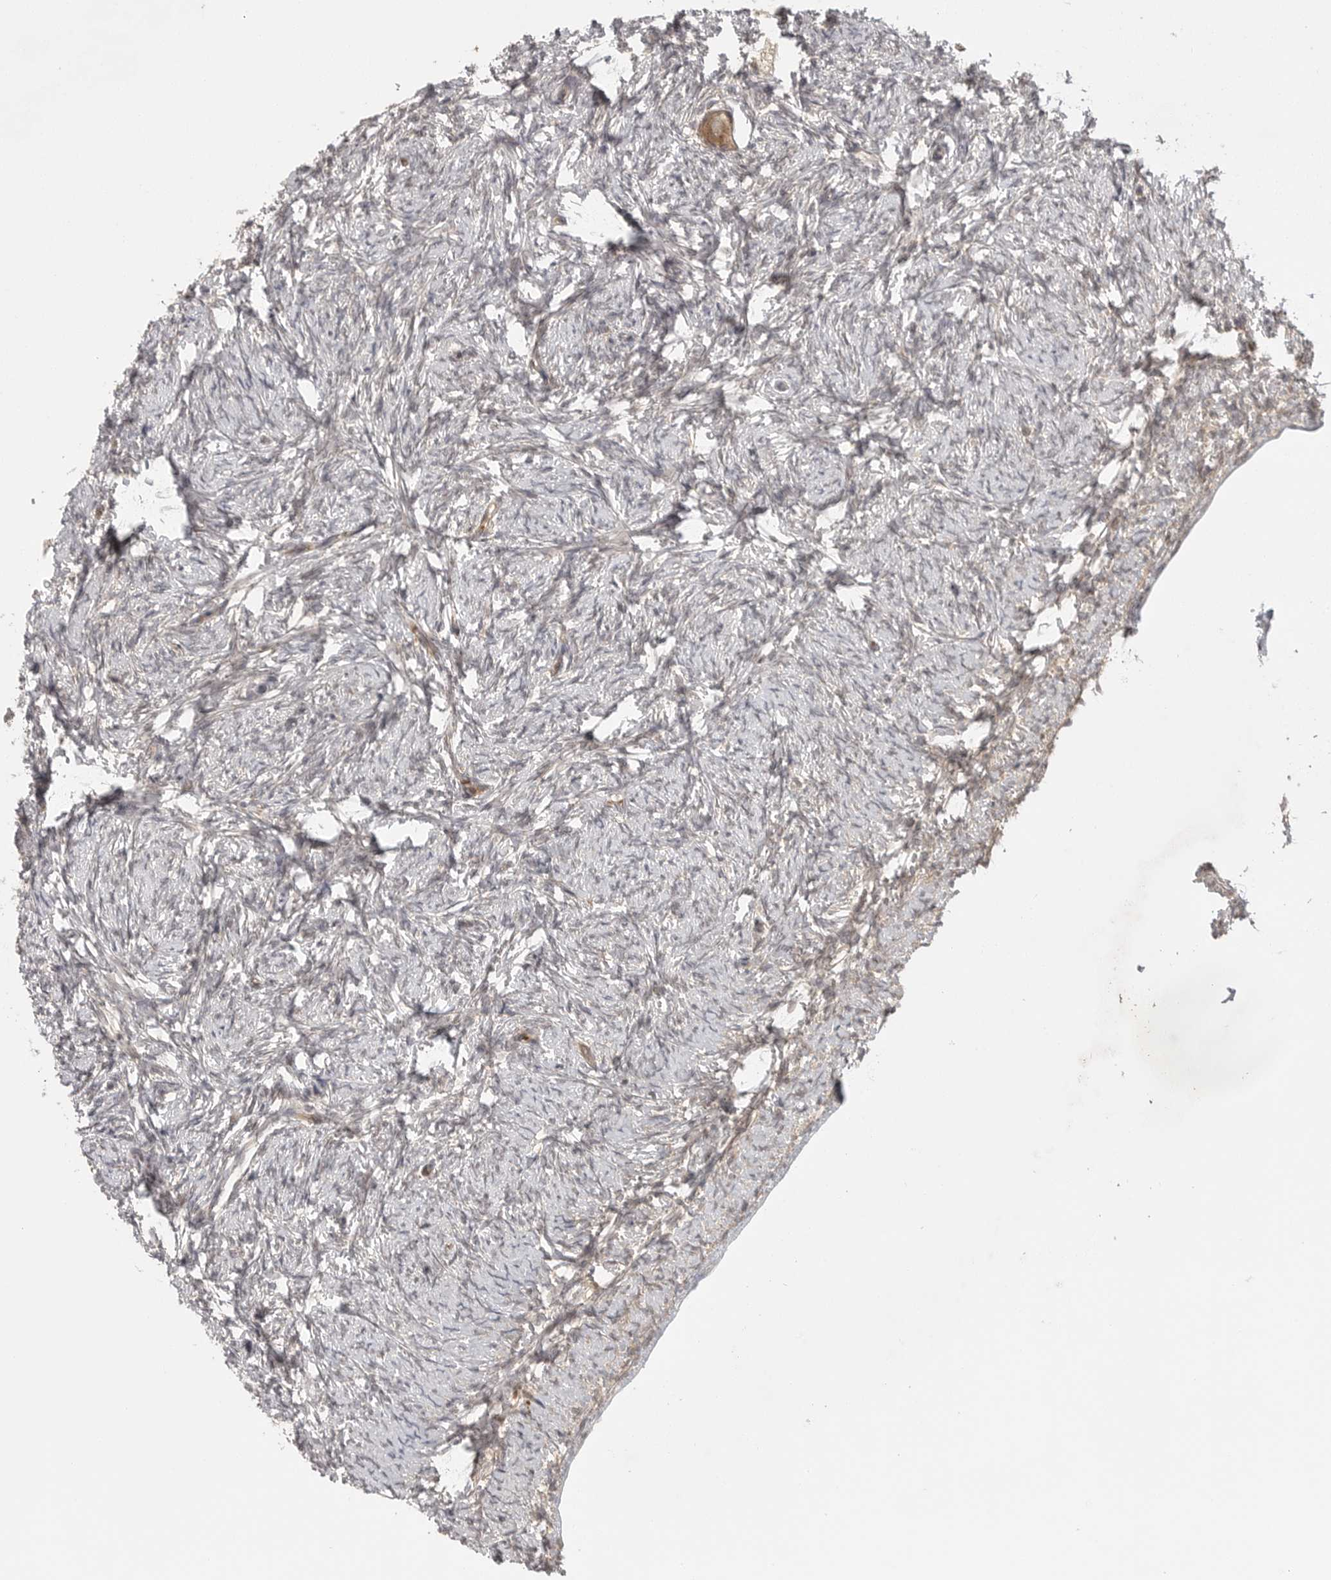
{"staining": {"intensity": "moderate", "quantity": ">75%", "location": "cytoplasmic/membranous"}, "tissue": "ovary", "cell_type": "Follicle cells", "image_type": "normal", "snomed": [{"axis": "morphology", "description": "Normal tissue, NOS"}, {"axis": "topography", "description": "Ovary"}], "caption": "Immunohistochemical staining of unremarkable human ovary reveals moderate cytoplasmic/membranous protein staining in approximately >75% of follicle cells.", "gene": "CCPG1", "patient": {"sex": "female", "age": 34}}